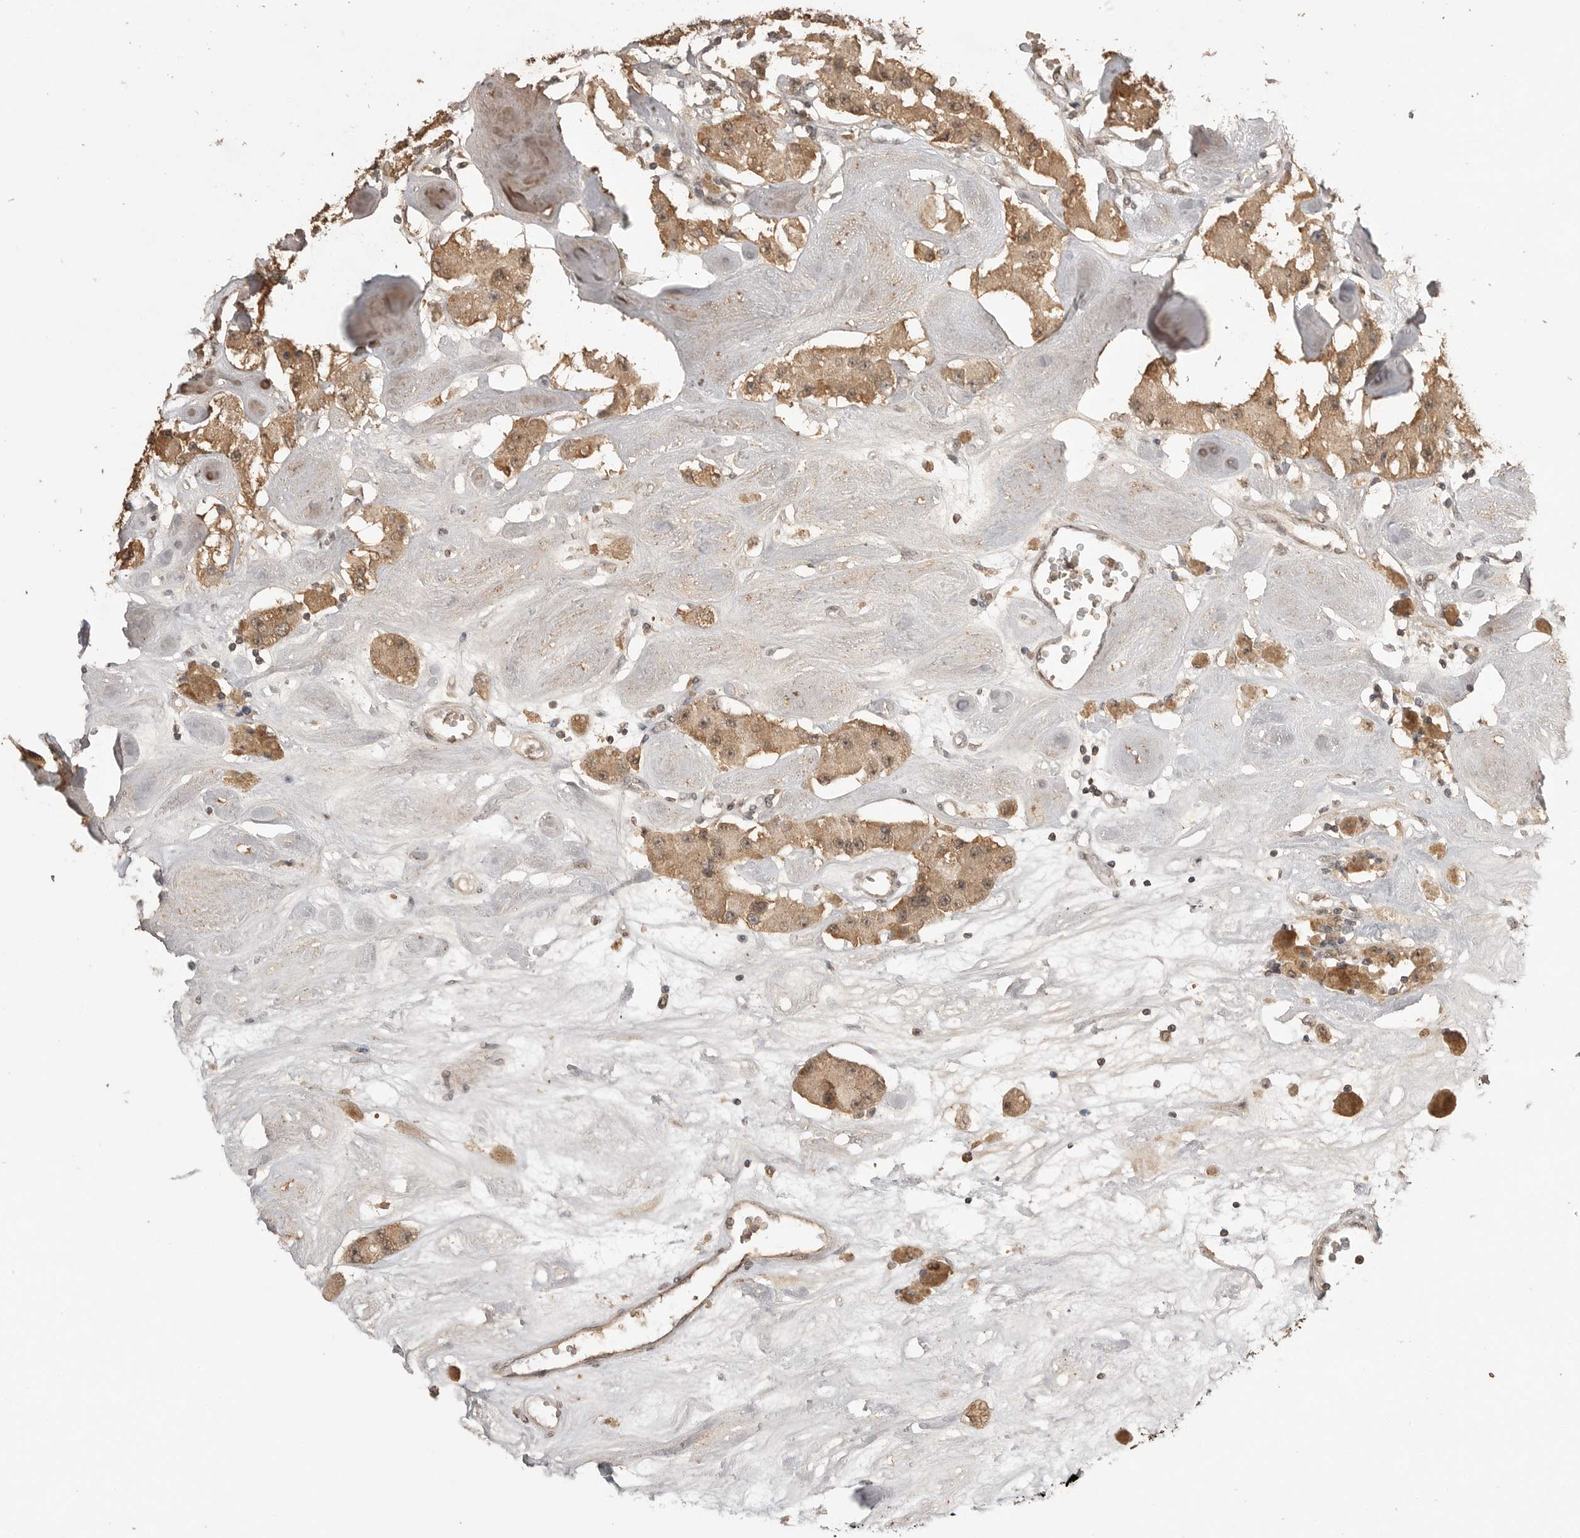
{"staining": {"intensity": "moderate", "quantity": ">75%", "location": "cytoplasmic/membranous"}, "tissue": "carcinoid", "cell_type": "Tumor cells", "image_type": "cancer", "snomed": [{"axis": "morphology", "description": "Carcinoid, malignant, NOS"}, {"axis": "topography", "description": "Pancreas"}], "caption": "Carcinoid (malignant) tissue reveals moderate cytoplasmic/membranous staining in approximately >75% of tumor cells (DAB IHC with brightfield microscopy, high magnification).", "gene": "ASPSCR1", "patient": {"sex": "male", "age": 41}}